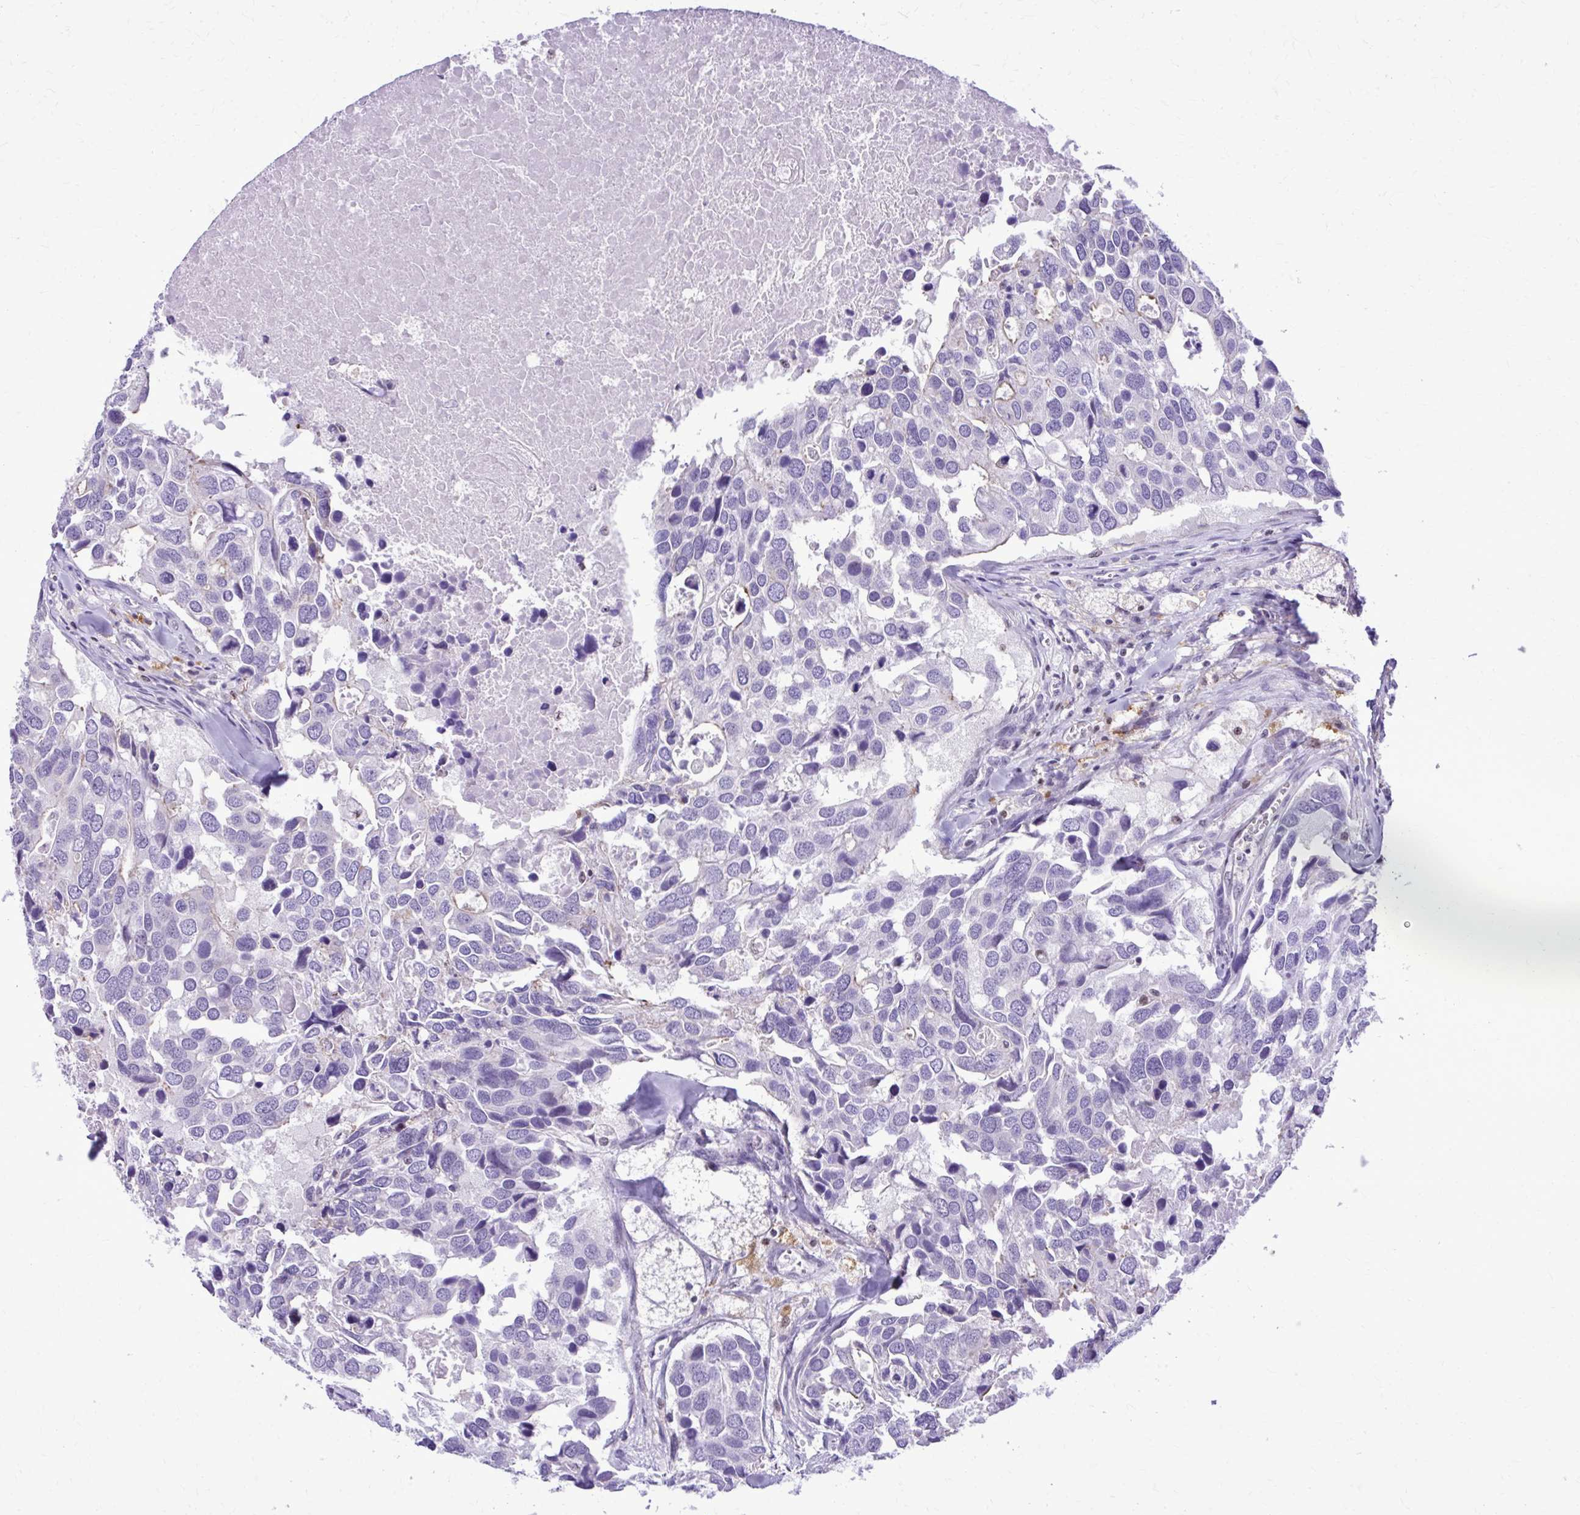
{"staining": {"intensity": "negative", "quantity": "none", "location": "none"}, "tissue": "breast cancer", "cell_type": "Tumor cells", "image_type": "cancer", "snomed": [{"axis": "morphology", "description": "Duct carcinoma"}, {"axis": "topography", "description": "Breast"}], "caption": "Tumor cells are negative for brown protein staining in breast cancer.", "gene": "RASL11B", "patient": {"sex": "female", "age": 83}}